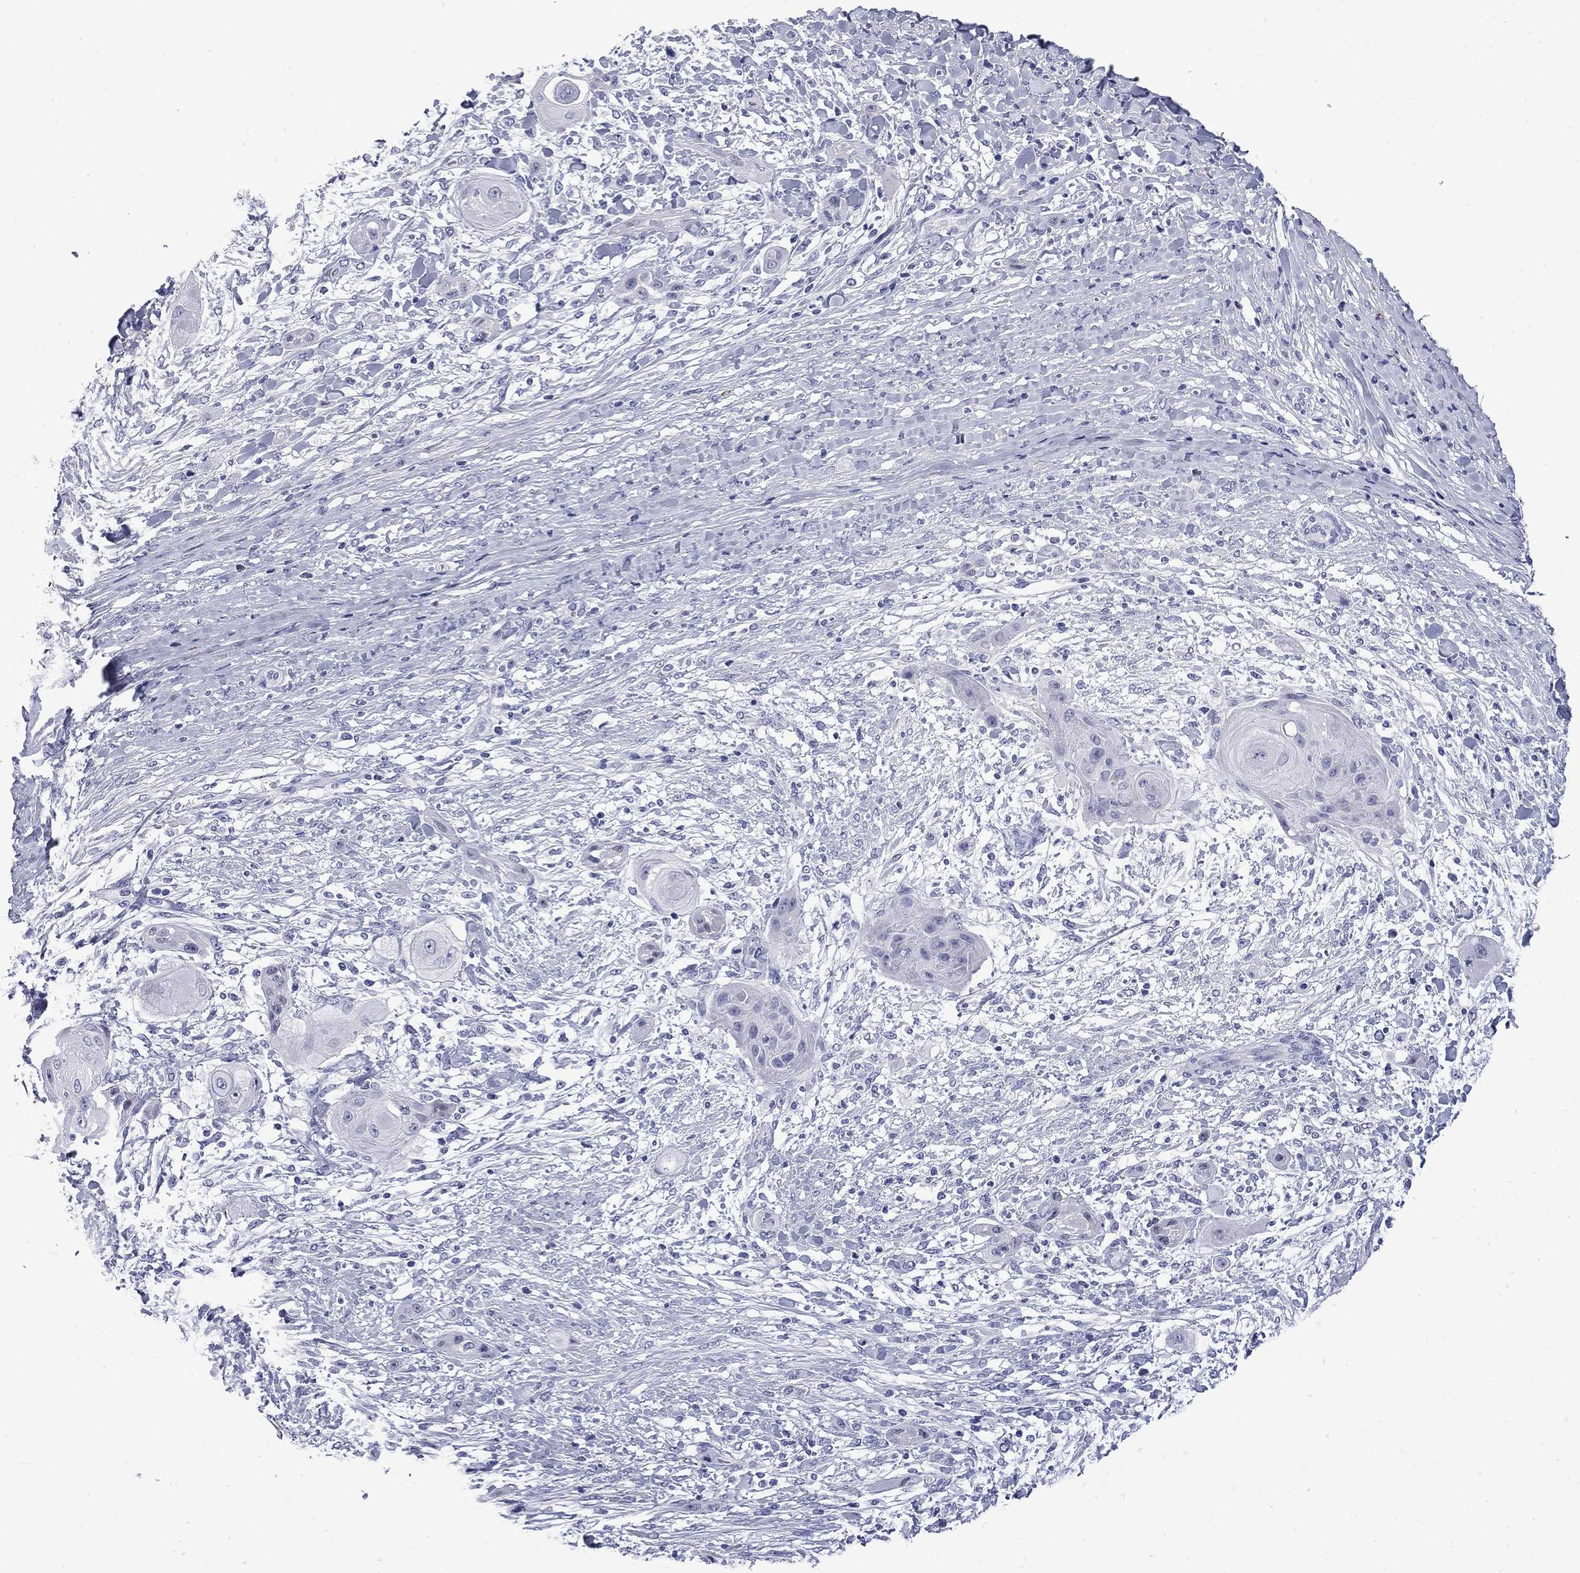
{"staining": {"intensity": "negative", "quantity": "none", "location": "none"}, "tissue": "skin cancer", "cell_type": "Tumor cells", "image_type": "cancer", "snomed": [{"axis": "morphology", "description": "Squamous cell carcinoma, NOS"}, {"axis": "topography", "description": "Skin"}], "caption": "This is an immunohistochemistry histopathology image of human squamous cell carcinoma (skin). There is no positivity in tumor cells.", "gene": "MGARP", "patient": {"sex": "male", "age": 62}}